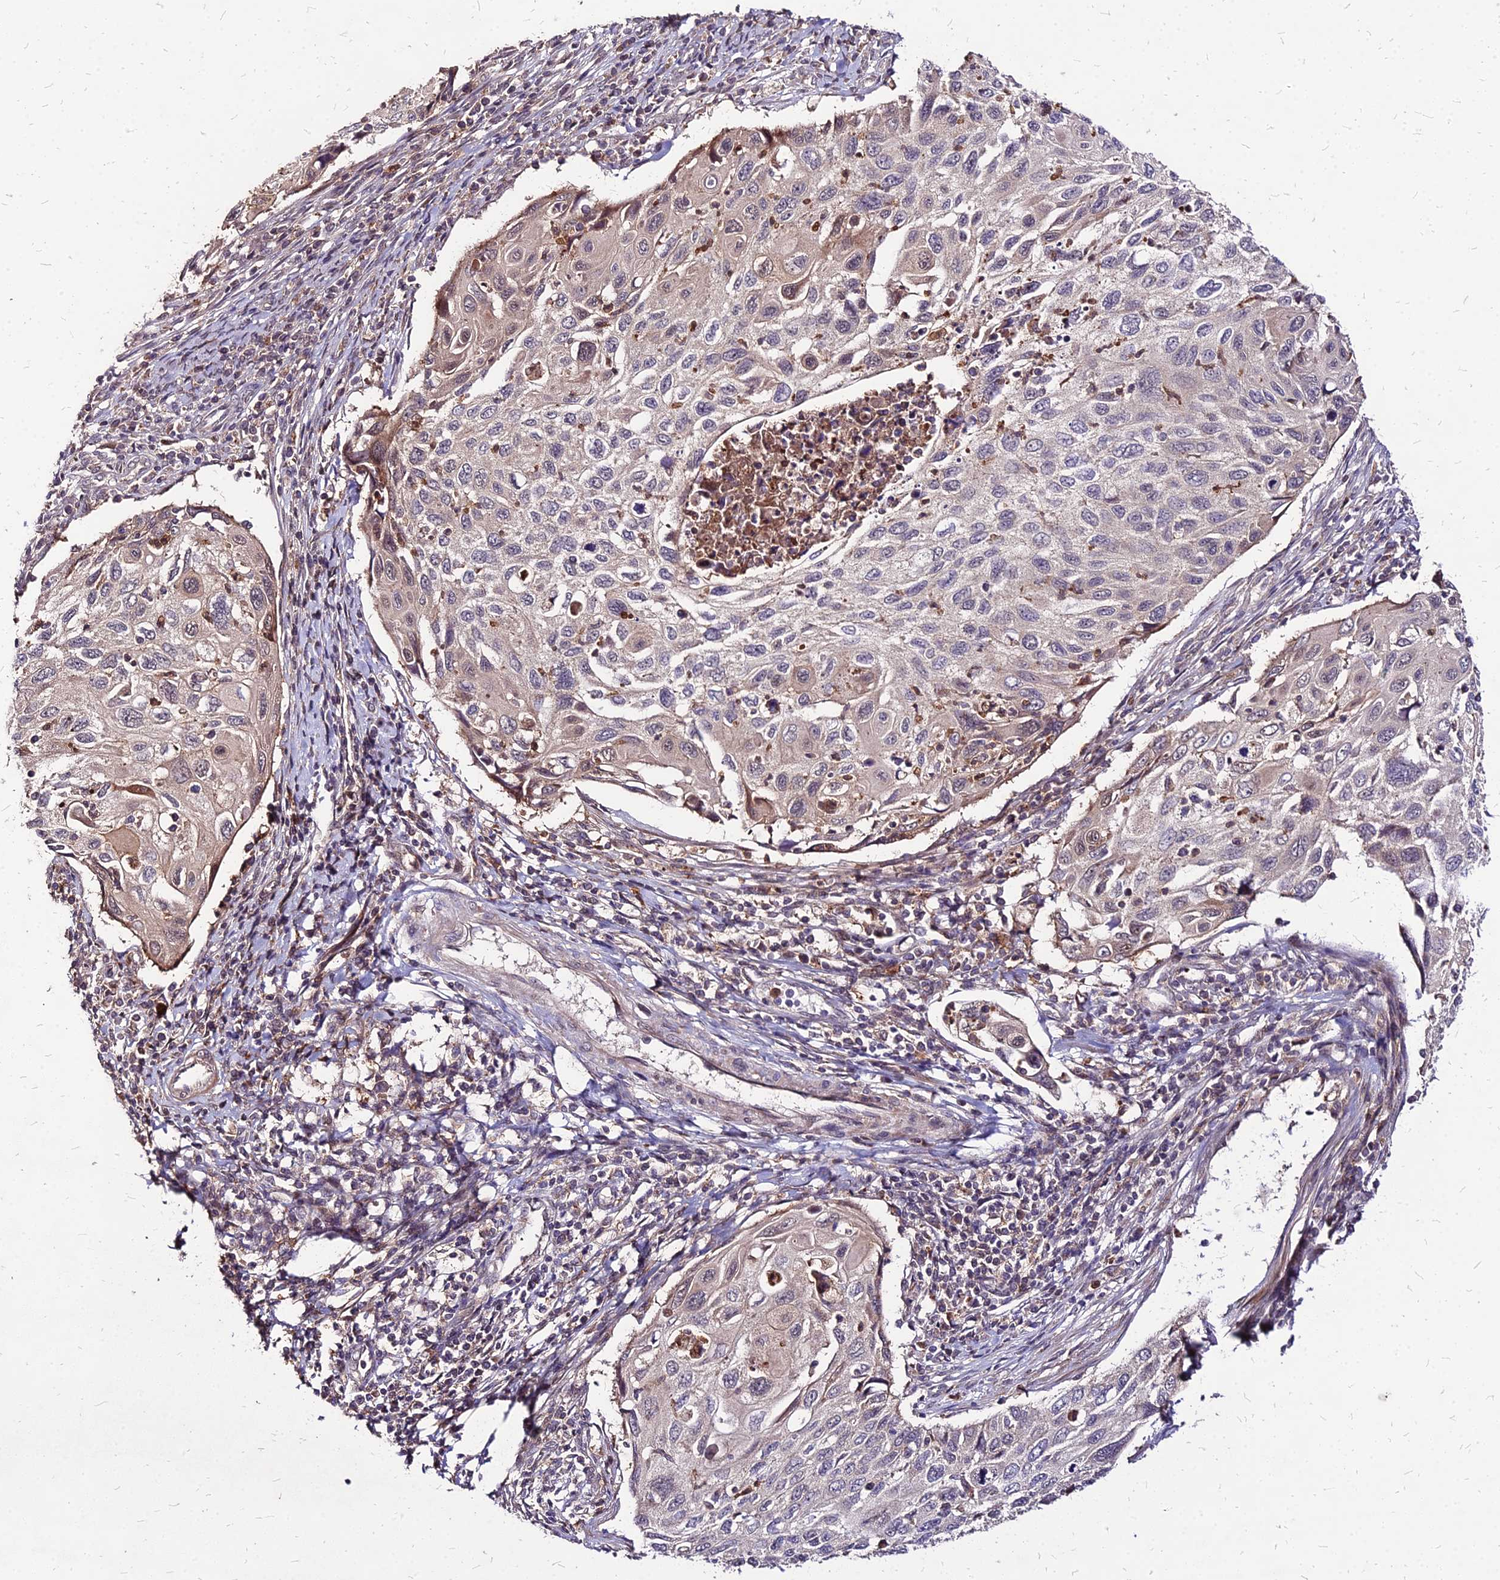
{"staining": {"intensity": "weak", "quantity": "<25%", "location": "cytoplasmic/membranous"}, "tissue": "cervical cancer", "cell_type": "Tumor cells", "image_type": "cancer", "snomed": [{"axis": "morphology", "description": "Squamous cell carcinoma, NOS"}, {"axis": "topography", "description": "Cervix"}], "caption": "Immunohistochemical staining of human cervical cancer exhibits no significant staining in tumor cells.", "gene": "APBA3", "patient": {"sex": "female", "age": 70}}